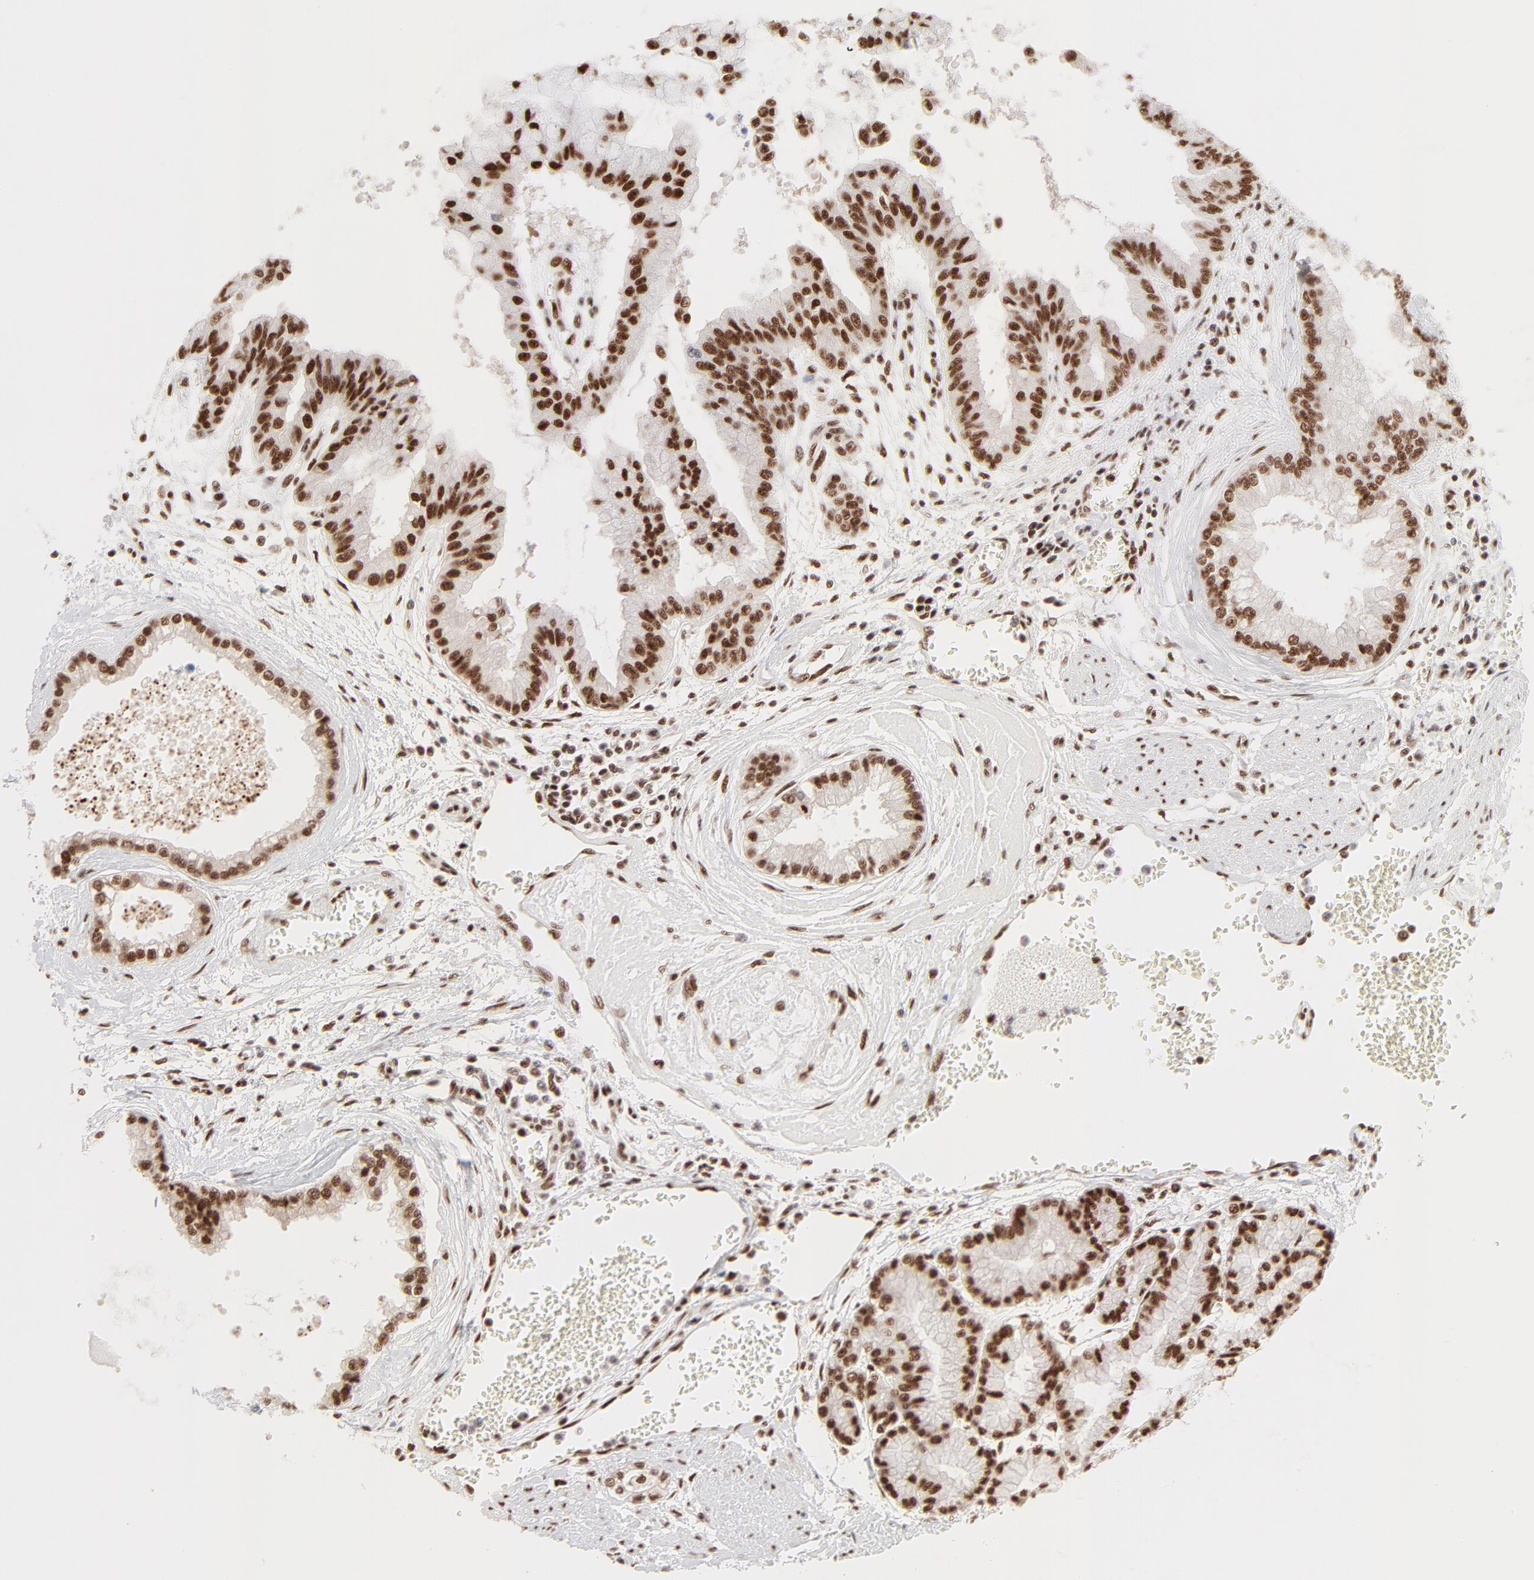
{"staining": {"intensity": "strong", "quantity": ">75%", "location": "nuclear"}, "tissue": "liver cancer", "cell_type": "Tumor cells", "image_type": "cancer", "snomed": [{"axis": "morphology", "description": "Cholangiocarcinoma"}, {"axis": "topography", "description": "Liver"}], "caption": "Immunohistochemistry of liver cholangiocarcinoma demonstrates high levels of strong nuclear expression in about >75% of tumor cells. (DAB (3,3'-diaminobenzidine) IHC, brown staining for protein, blue staining for nuclei).", "gene": "TARDBP", "patient": {"sex": "female", "age": 79}}